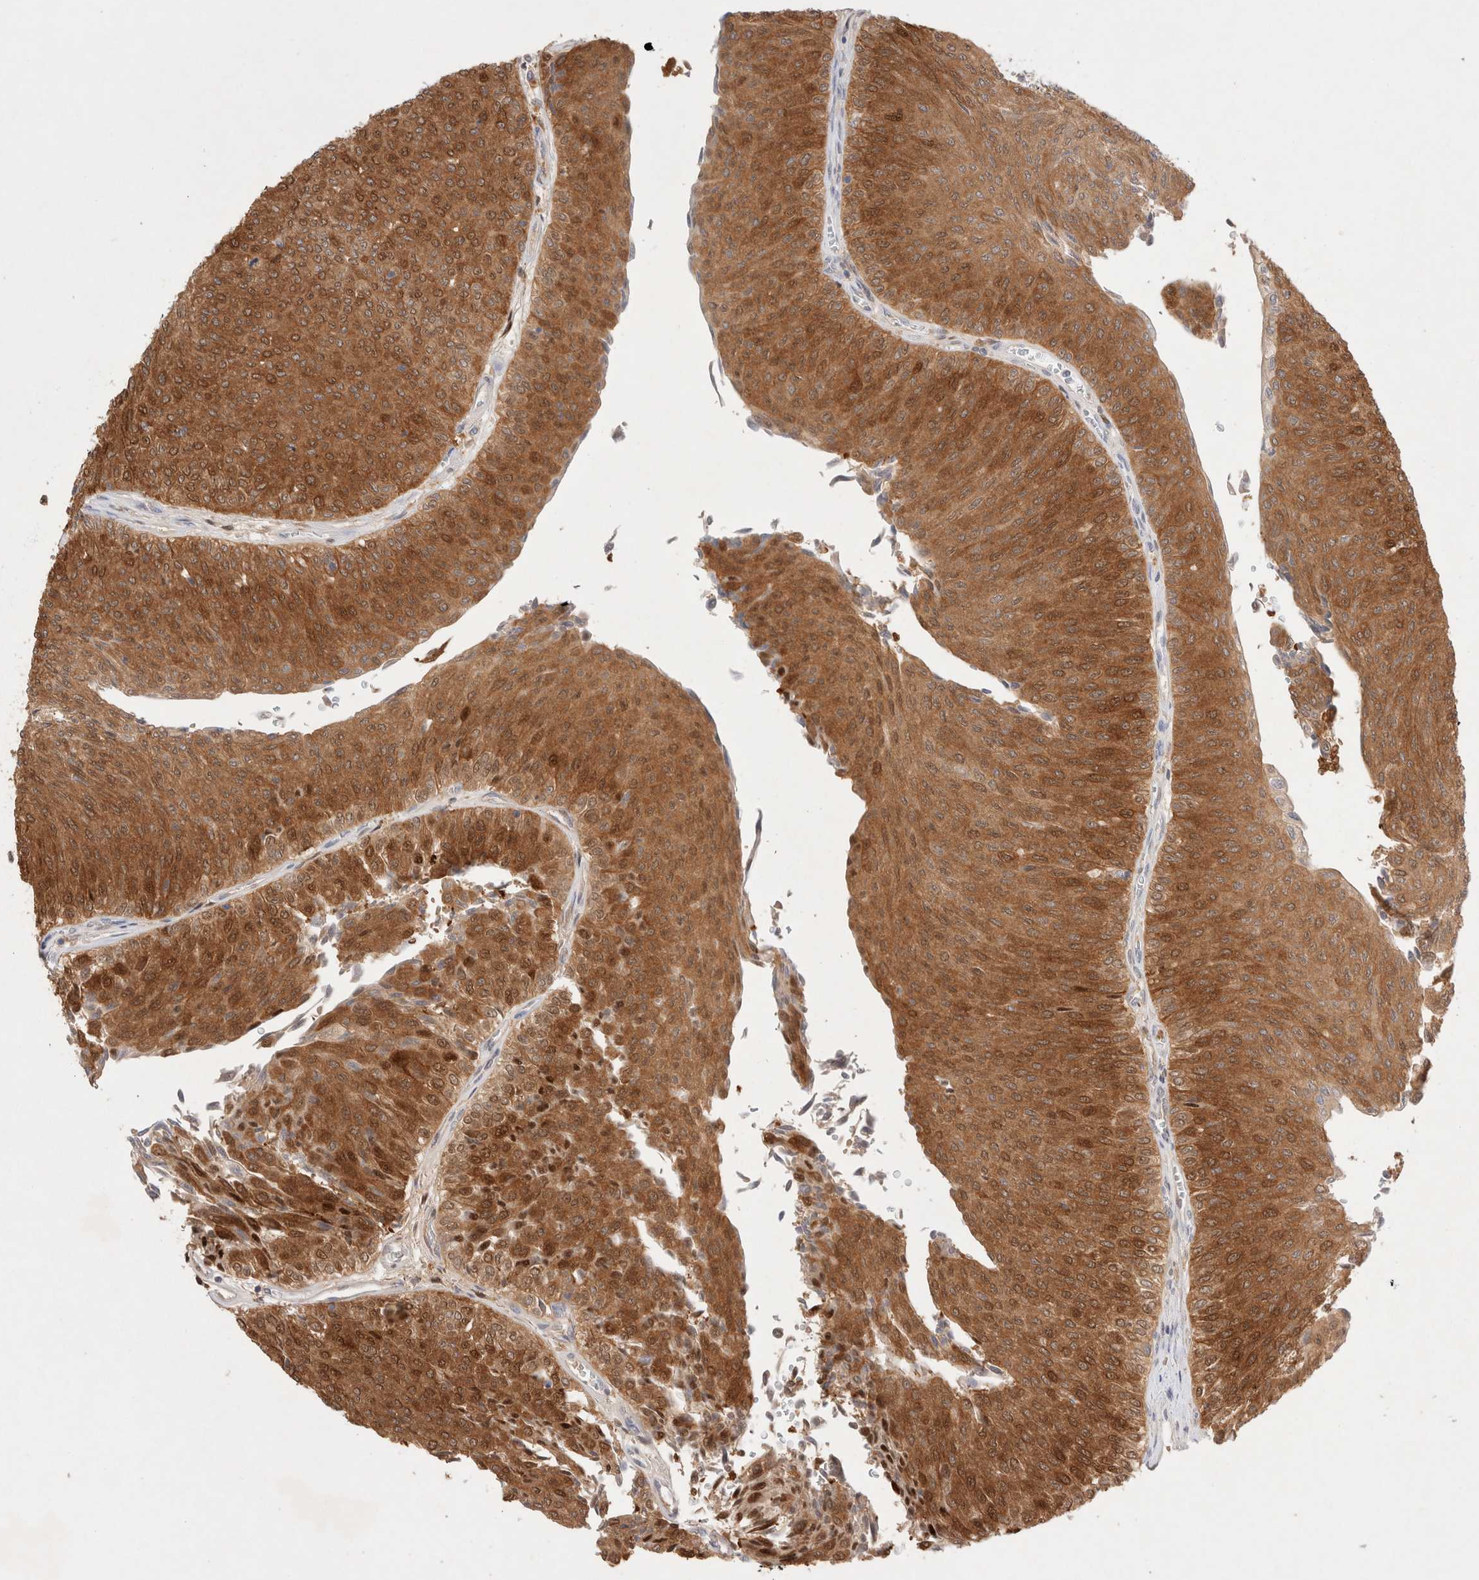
{"staining": {"intensity": "moderate", "quantity": ">75%", "location": "cytoplasmic/membranous,nuclear"}, "tissue": "urothelial cancer", "cell_type": "Tumor cells", "image_type": "cancer", "snomed": [{"axis": "morphology", "description": "Urothelial carcinoma, Low grade"}, {"axis": "topography", "description": "Urinary bladder"}], "caption": "DAB immunohistochemical staining of human urothelial cancer shows moderate cytoplasmic/membranous and nuclear protein staining in approximately >75% of tumor cells.", "gene": "STARD10", "patient": {"sex": "male", "age": 78}}